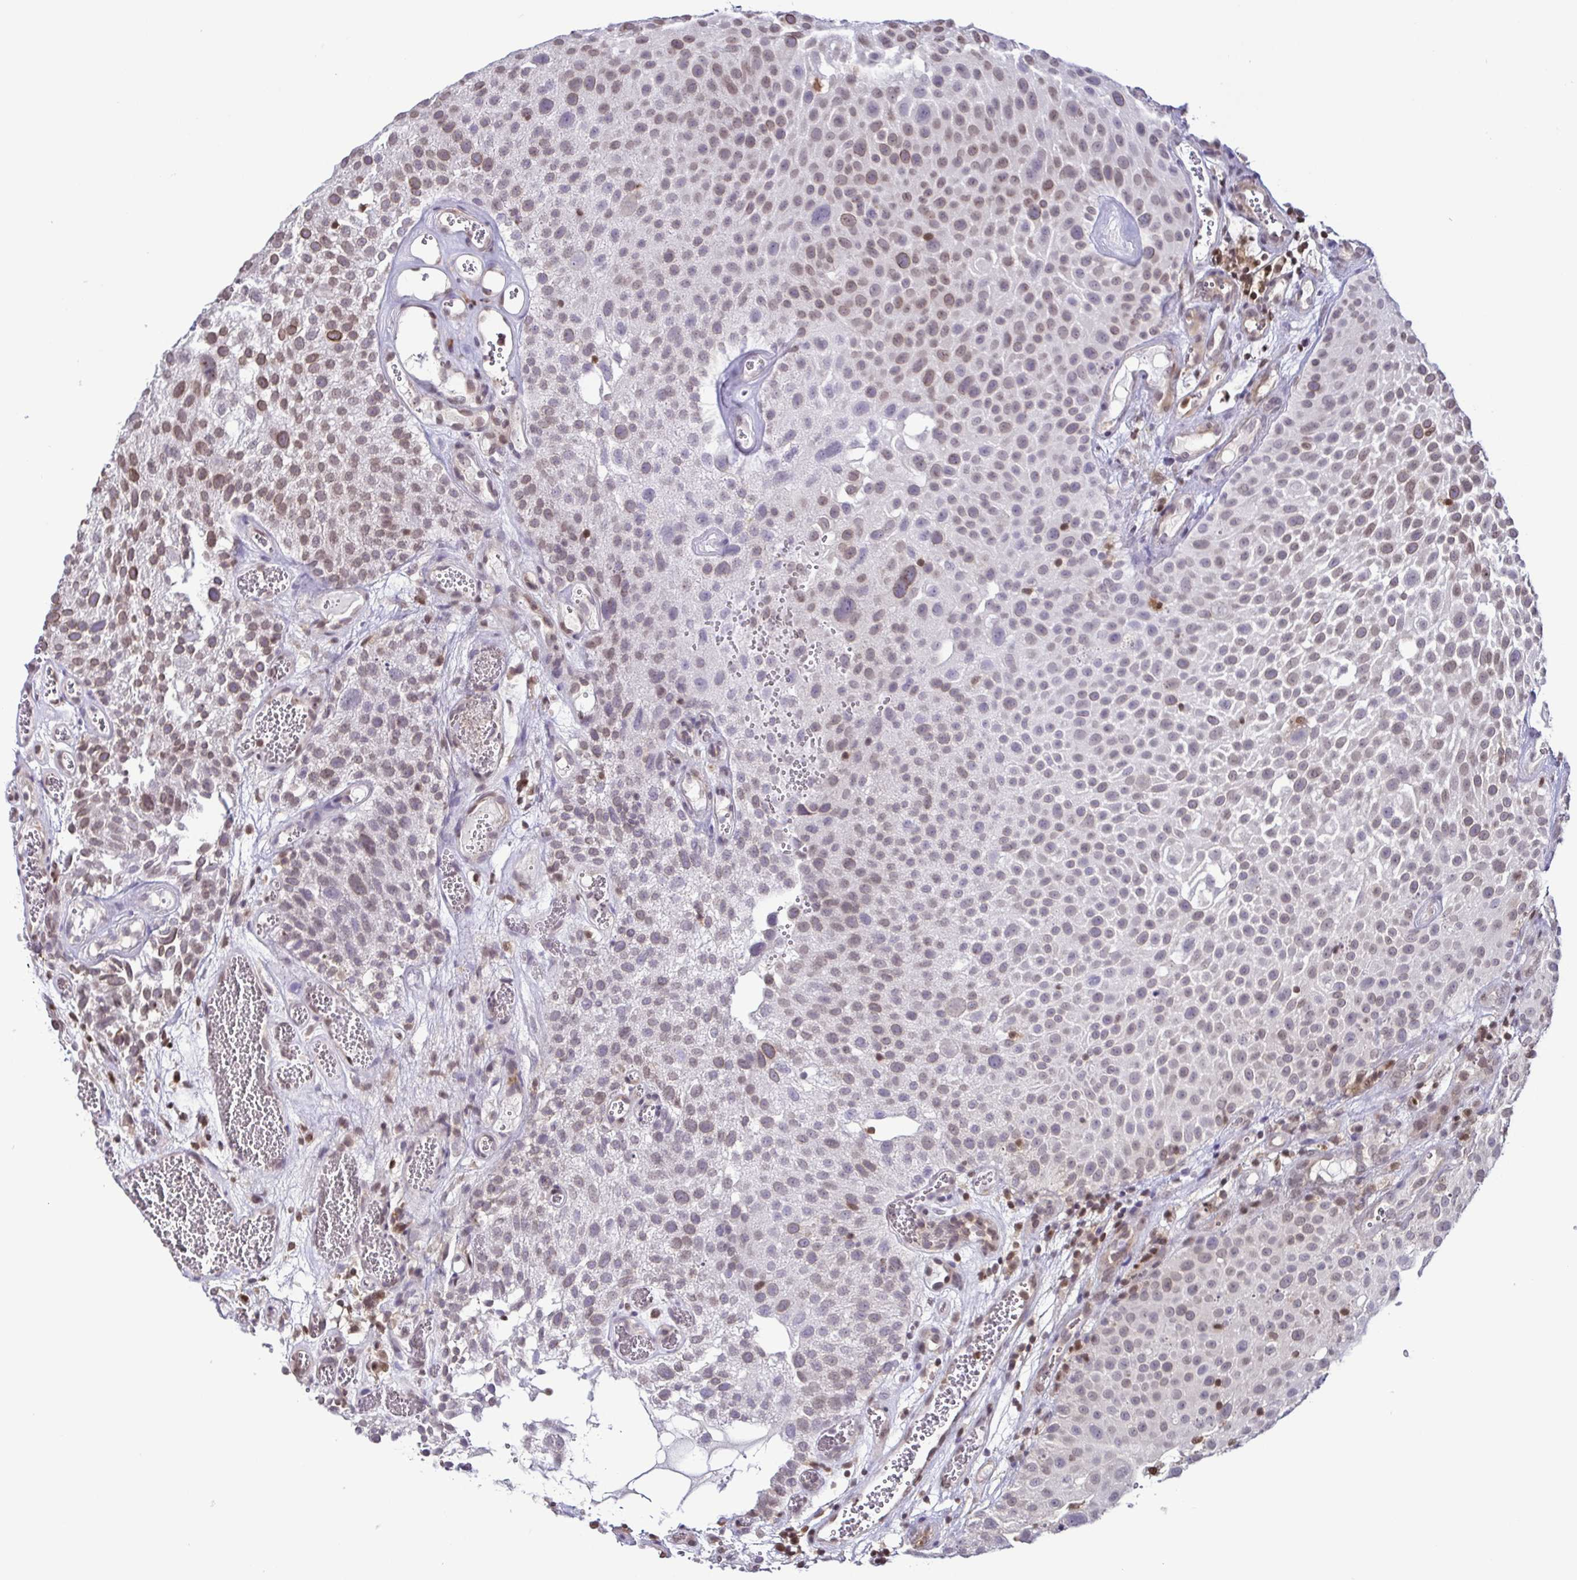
{"staining": {"intensity": "weak", "quantity": "25%-75%", "location": "nuclear"}, "tissue": "urothelial cancer", "cell_type": "Tumor cells", "image_type": "cancer", "snomed": [{"axis": "morphology", "description": "Urothelial carcinoma, Low grade"}, {"axis": "topography", "description": "Urinary bladder"}], "caption": "Immunohistochemical staining of human low-grade urothelial carcinoma demonstrates low levels of weak nuclear protein expression in approximately 25%-75% of tumor cells. The protein of interest is shown in brown color, while the nuclei are stained blue.", "gene": "PSMB9", "patient": {"sex": "male", "age": 72}}